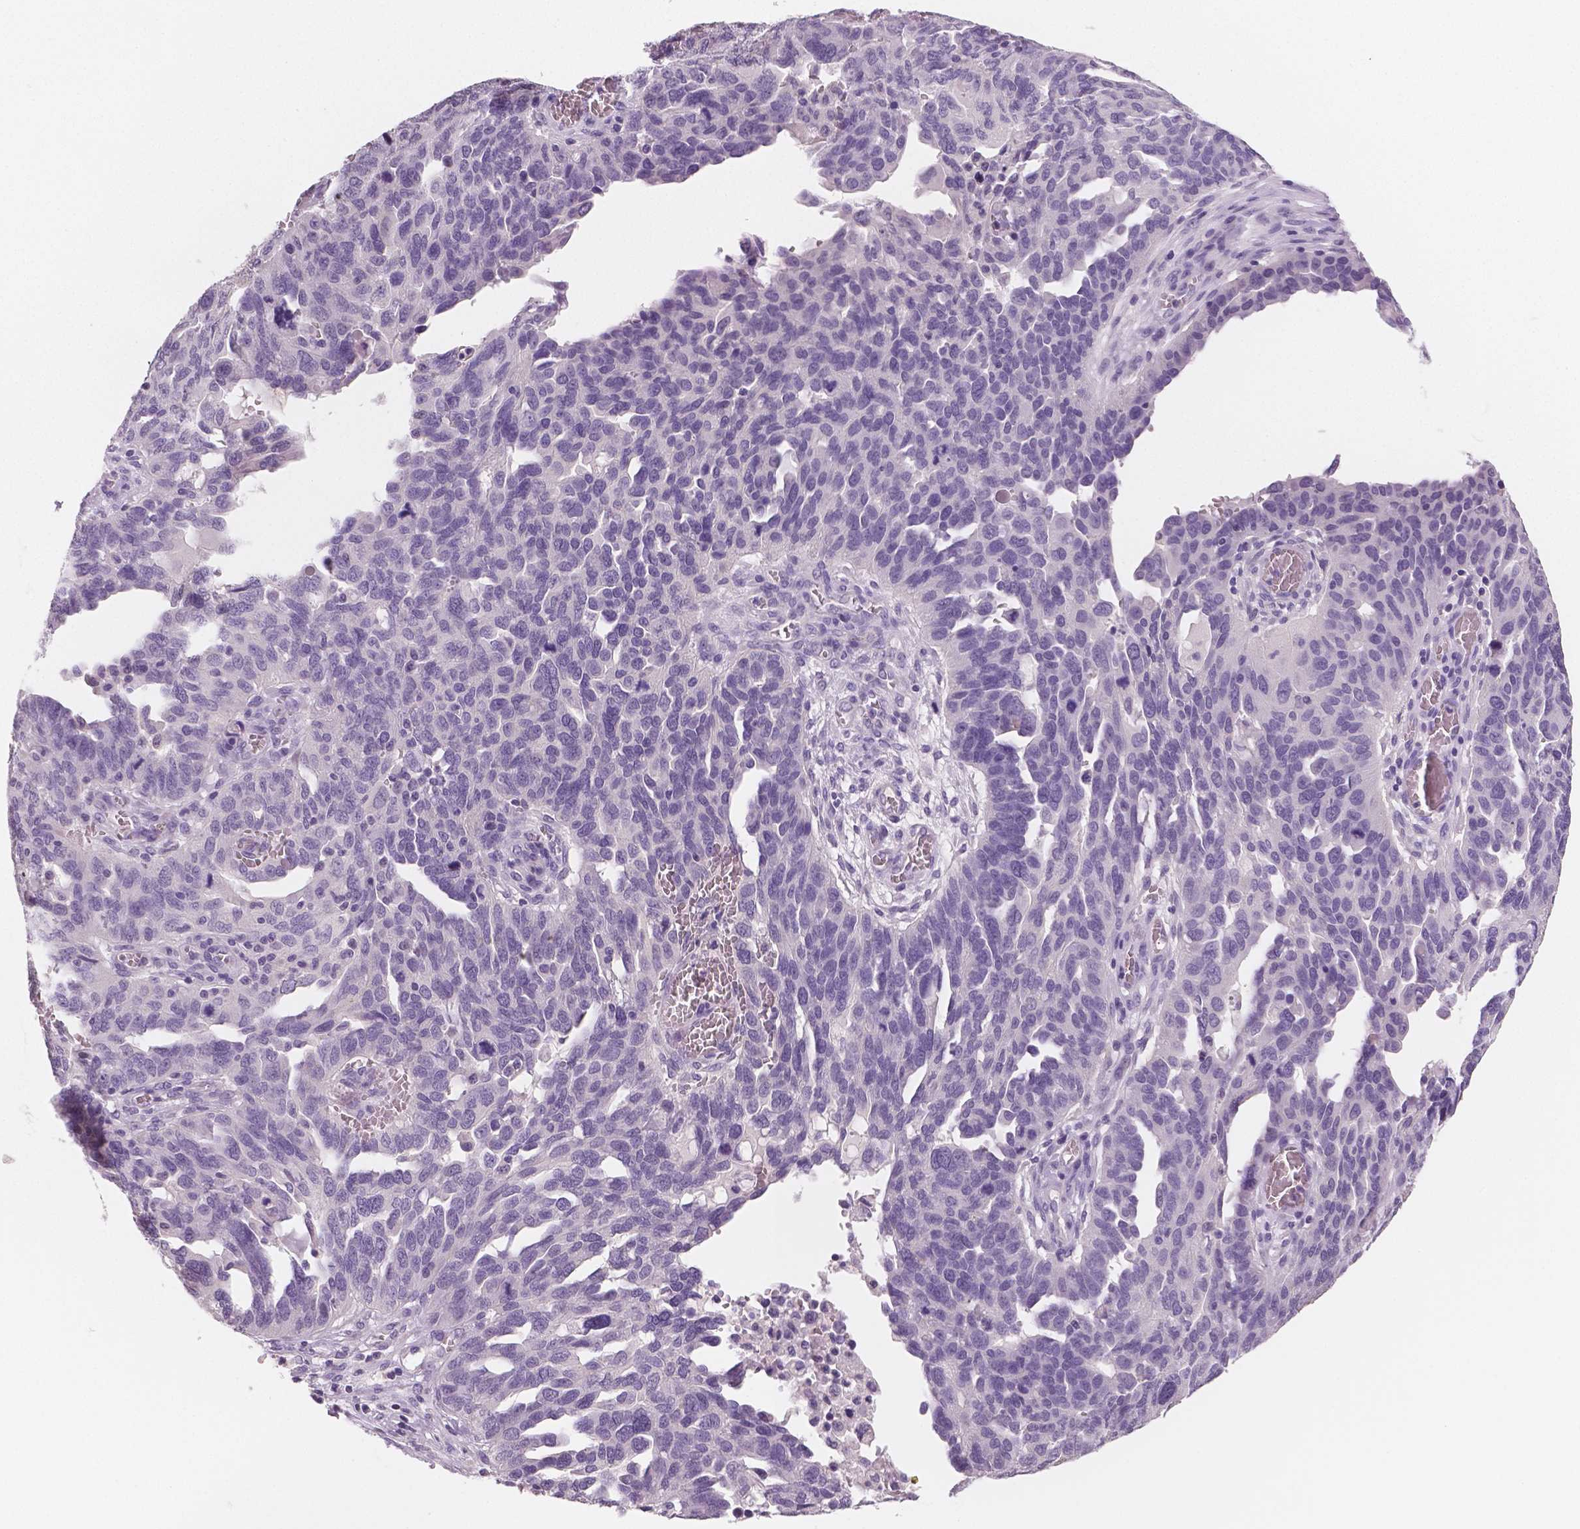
{"staining": {"intensity": "negative", "quantity": "none", "location": "none"}, "tissue": "ovarian cancer", "cell_type": "Tumor cells", "image_type": "cancer", "snomed": [{"axis": "morphology", "description": "Carcinoma, endometroid"}, {"axis": "topography", "description": "Soft tissue"}, {"axis": "topography", "description": "Ovary"}], "caption": "Immunohistochemistry of ovarian cancer displays no expression in tumor cells. Brightfield microscopy of IHC stained with DAB (3,3'-diaminobenzidine) (brown) and hematoxylin (blue), captured at high magnification.", "gene": "TSPAN7", "patient": {"sex": "female", "age": 52}}